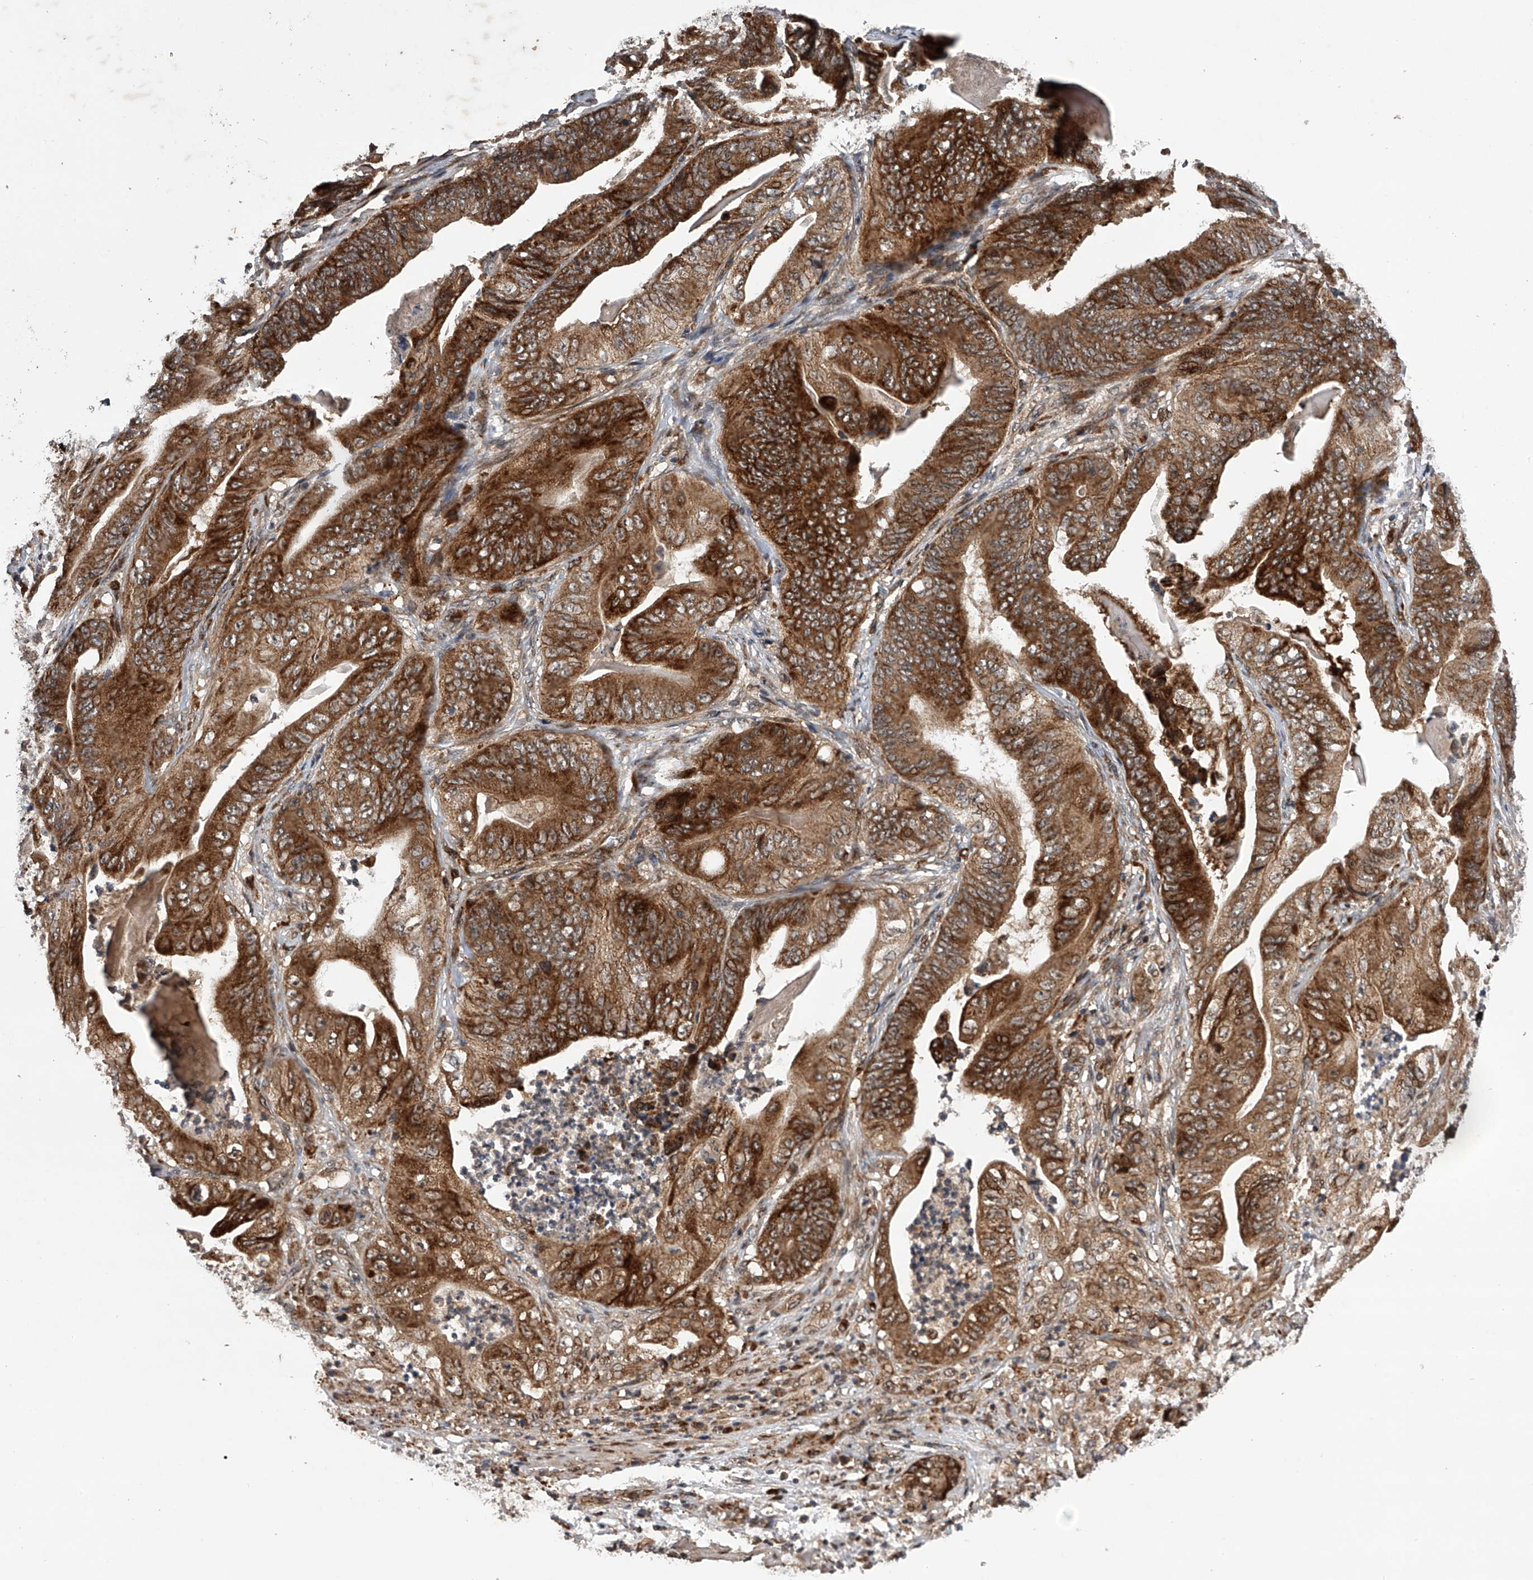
{"staining": {"intensity": "strong", "quantity": ">75%", "location": "cytoplasmic/membranous"}, "tissue": "stomach cancer", "cell_type": "Tumor cells", "image_type": "cancer", "snomed": [{"axis": "morphology", "description": "Adenocarcinoma, NOS"}, {"axis": "topography", "description": "Stomach"}], "caption": "Stomach adenocarcinoma was stained to show a protein in brown. There is high levels of strong cytoplasmic/membranous staining in about >75% of tumor cells.", "gene": "MAP3K11", "patient": {"sex": "female", "age": 73}}